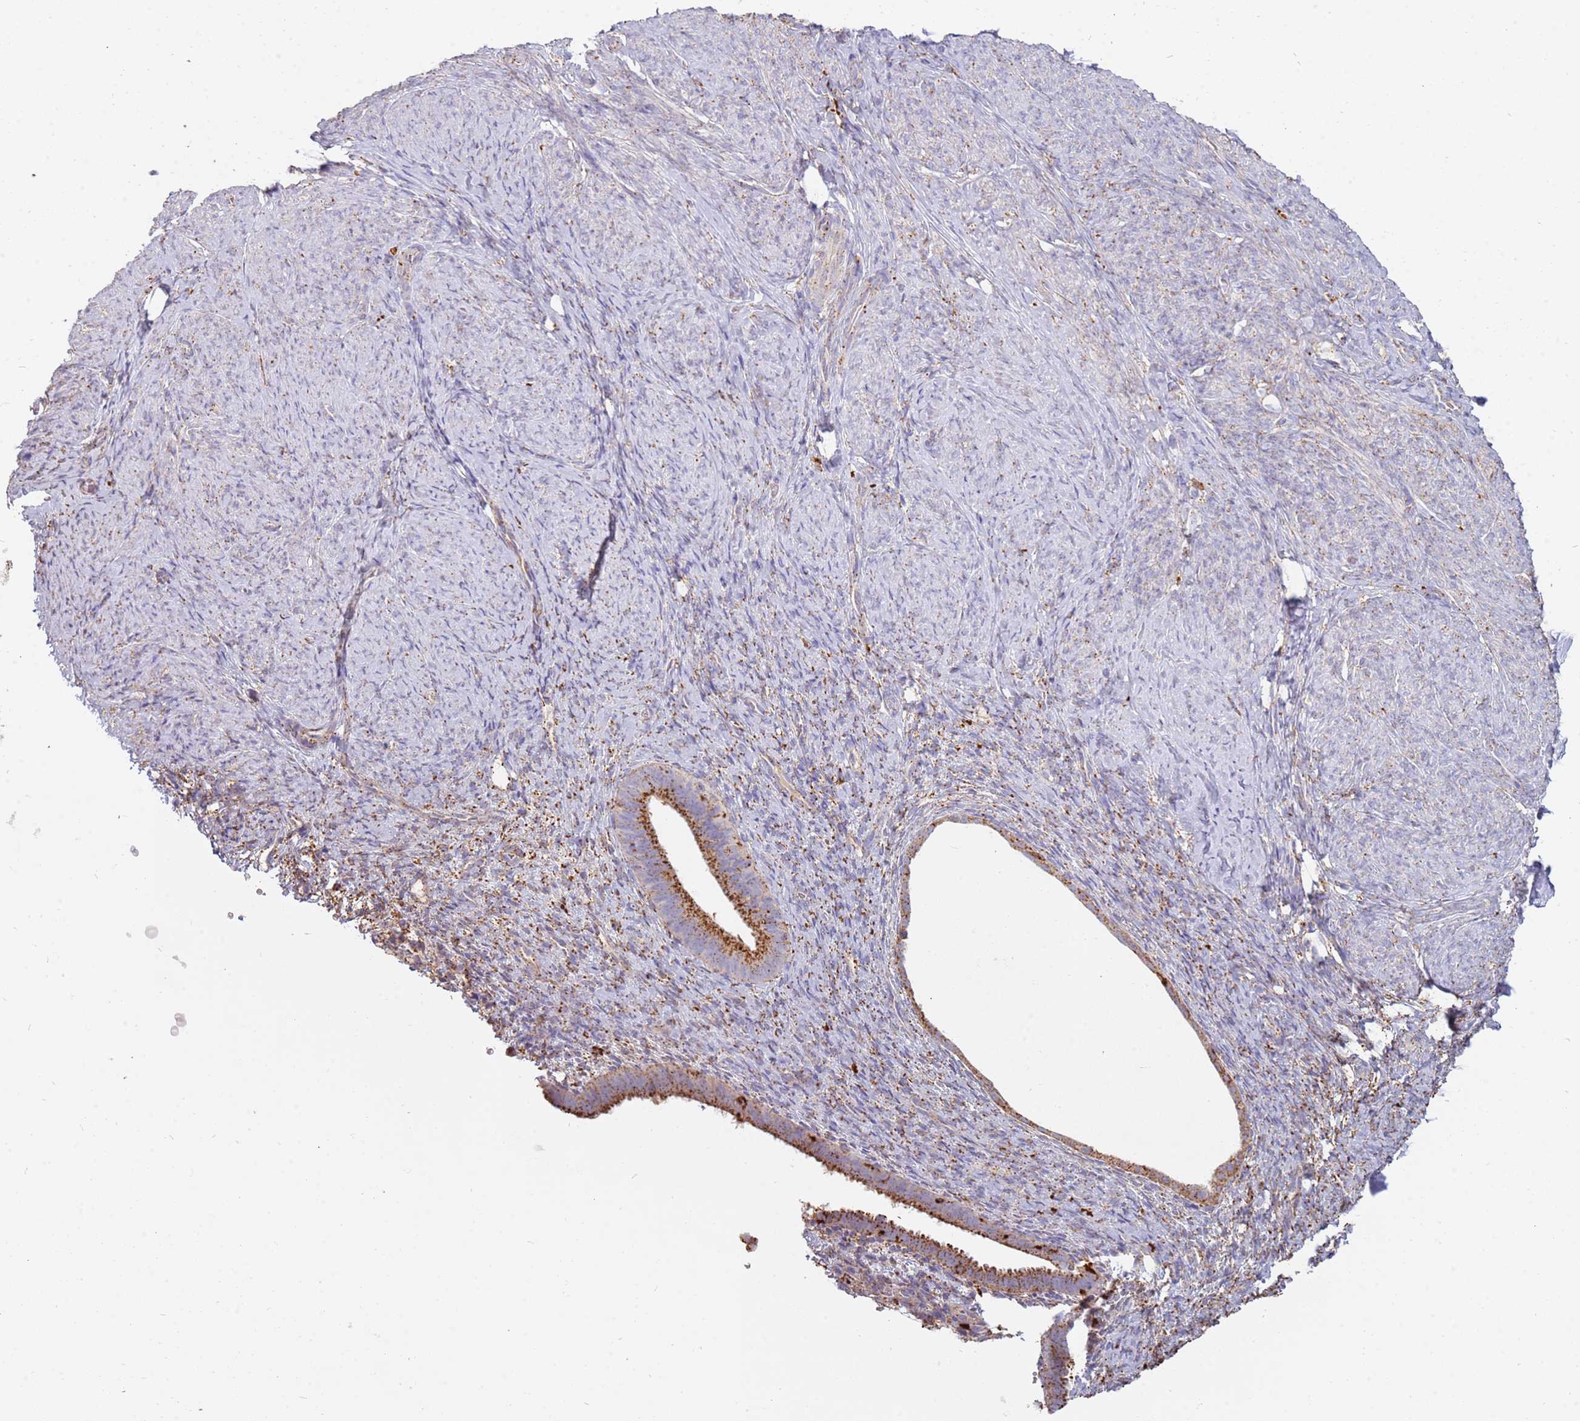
{"staining": {"intensity": "weak", "quantity": "<25%", "location": "cytoplasmic/membranous"}, "tissue": "endometrium", "cell_type": "Cells in endometrial stroma", "image_type": "normal", "snomed": [{"axis": "morphology", "description": "Normal tissue, NOS"}, {"axis": "topography", "description": "Endometrium"}], "caption": "The immunohistochemistry (IHC) micrograph has no significant expression in cells in endometrial stroma of endometrium. Nuclei are stained in blue.", "gene": "TMEM229B", "patient": {"sex": "female", "age": 65}}